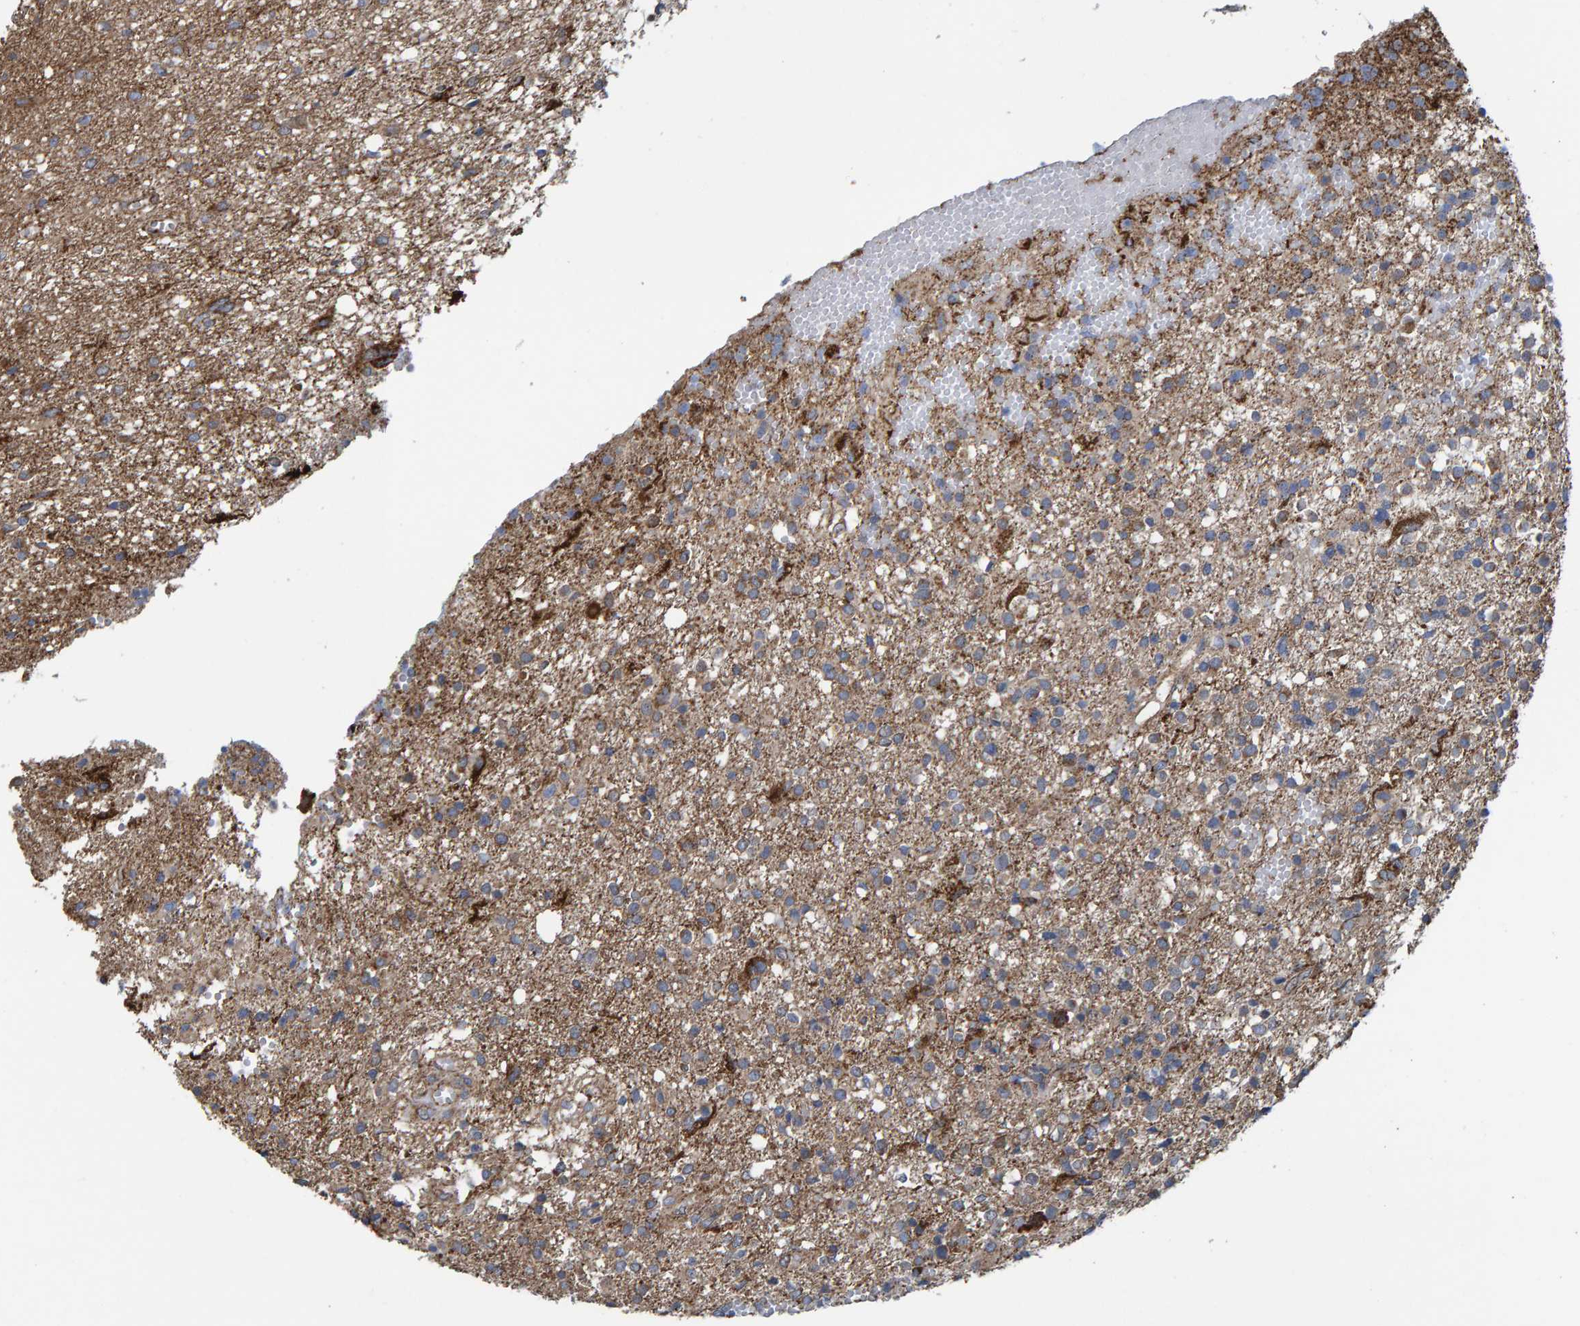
{"staining": {"intensity": "weak", "quantity": ">75%", "location": "cytoplasmic/membranous"}, "tissue": "glioma", "cell_type": "Tumor cells", "image_type": "cancer", "snomed": [{"axis": "morphology", "description": "Glioma, malignant, High grade"}, {"axis": "topography", "description": "Brain"}], "caption": "Malignant glioma (high-grade) tissue demonstrates weak cytoplasmic/membranous staining in approximately >75% of tumor cells", "gene": "LRSAM1", "patient": {"sex": "female", "age": 59}}